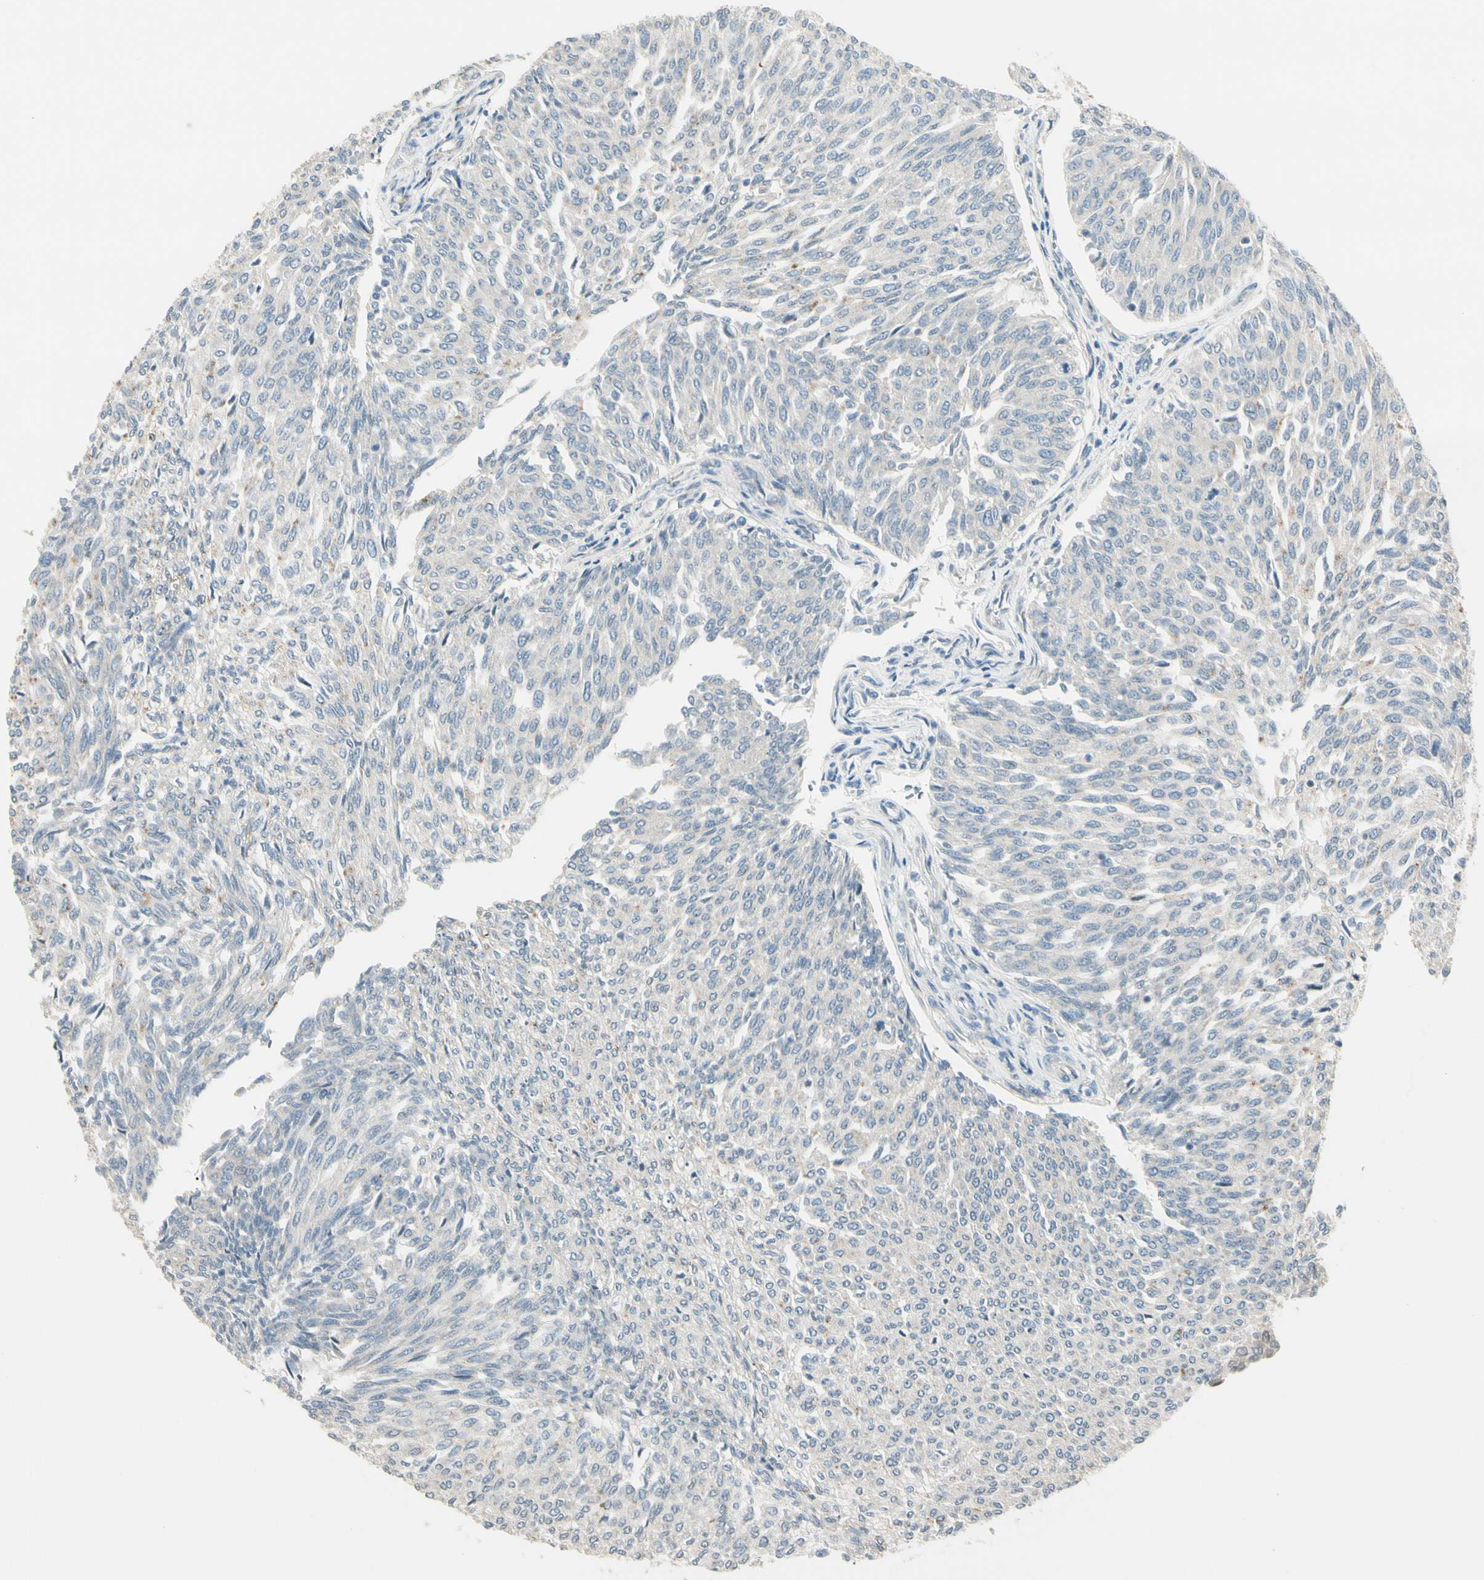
{"staining": {"intensity": "negative", "quantity": "none", "location": "none"}, "tissue": "urothelial cancer", "cell_type": "Tumor cells", "image_type": "cancer", "snomed": [{"axis": "morphology", "description": "Urothelial carcinoma, Low grade"}, {"axis": "topography", "description": "Urinary bladder"}], "caption": "Protein analysis of urothelial carcinoma (low-grade) exhibits no significant staining in tumor cells.", "gene": "P3H2", "patient": {"sex": "female", "age": 79}}